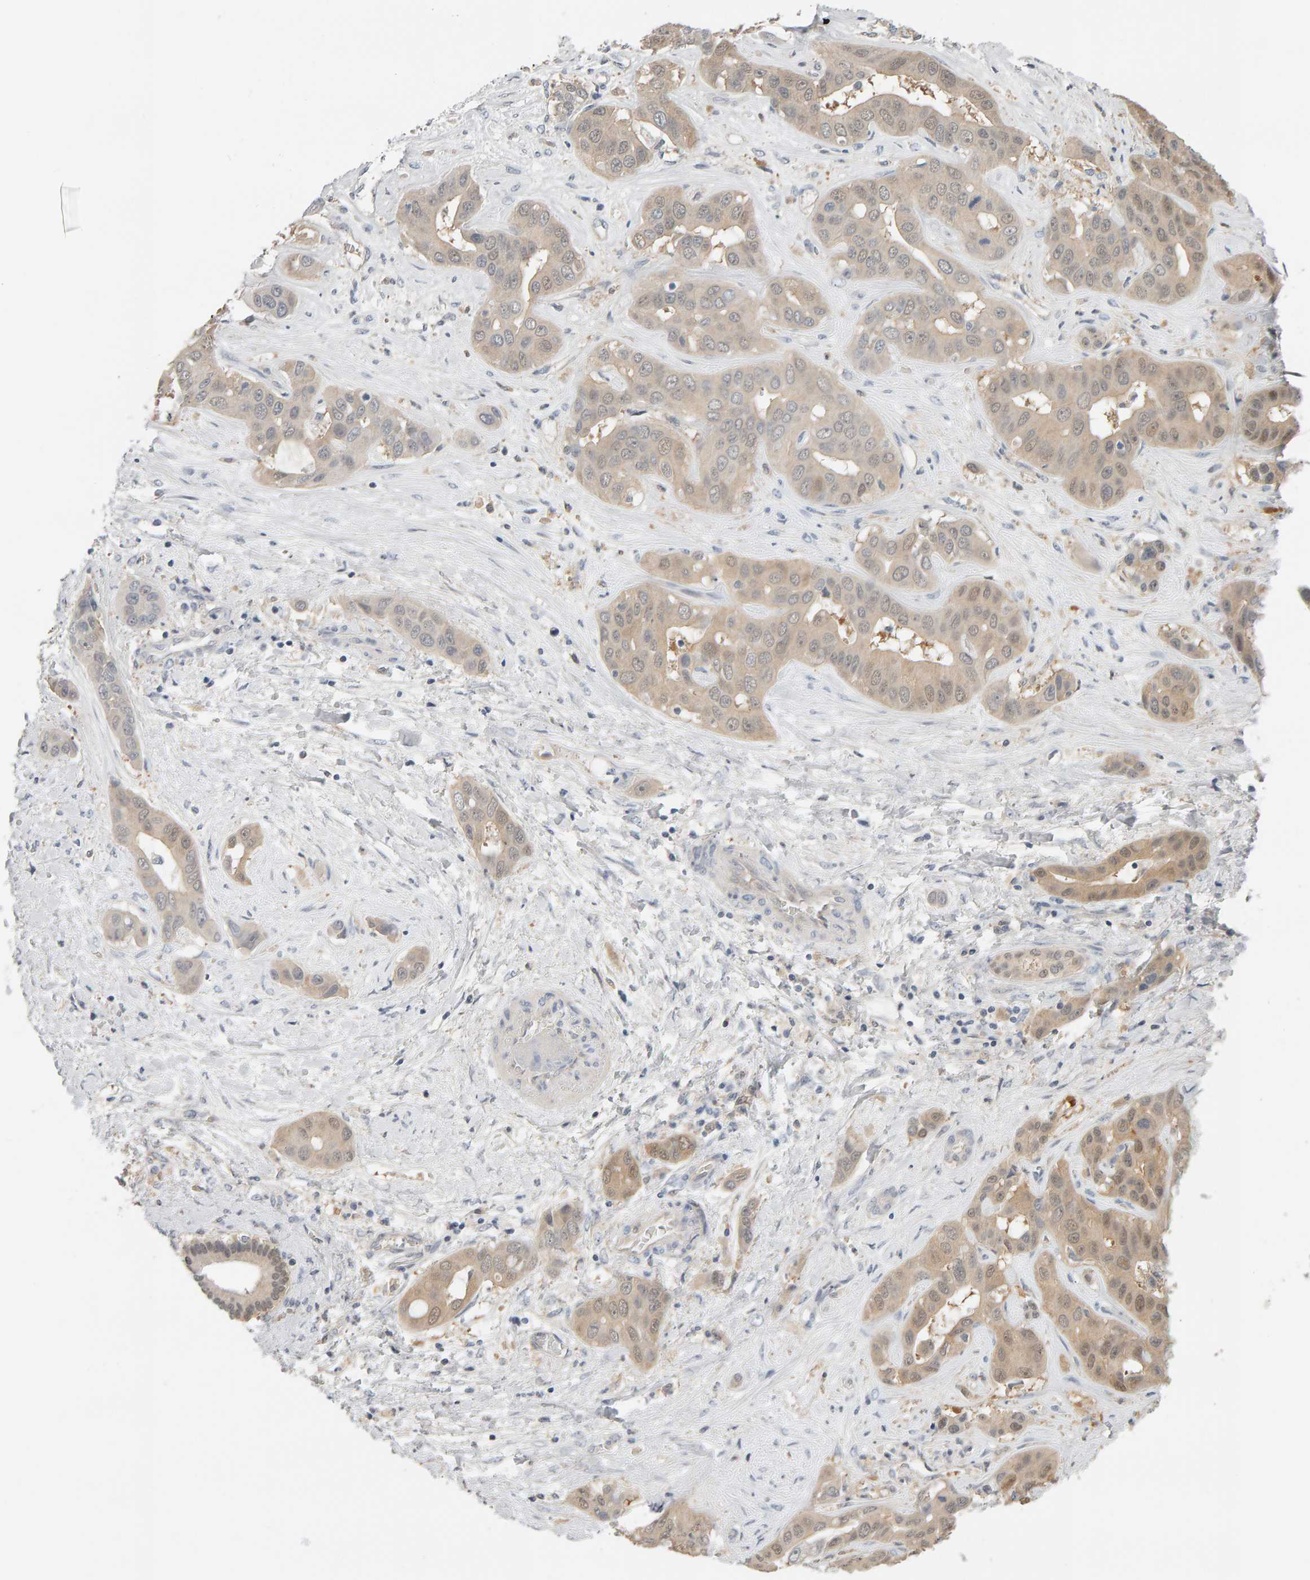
{"staining": {"intensity": "weak", "quantity": ">75%", "location": "cytoplasmic/membranous"}, "tissue": "liver cancer", "cell_type": "Tumor cells", "image_type": "cancer", "snomed": [{"axis": "morphology", "description": "Cholangiocarcinoma"}, {"axis": "topography", "description": "Liver"}], "caption": "Cholangiocarcinoma (liver) stained with IHC displays weak cytoplasmic/membranous staining in approximately >75% of tumor cells.", "gene": "GFUS", "patient": {"sex": "female", "age": 52}}